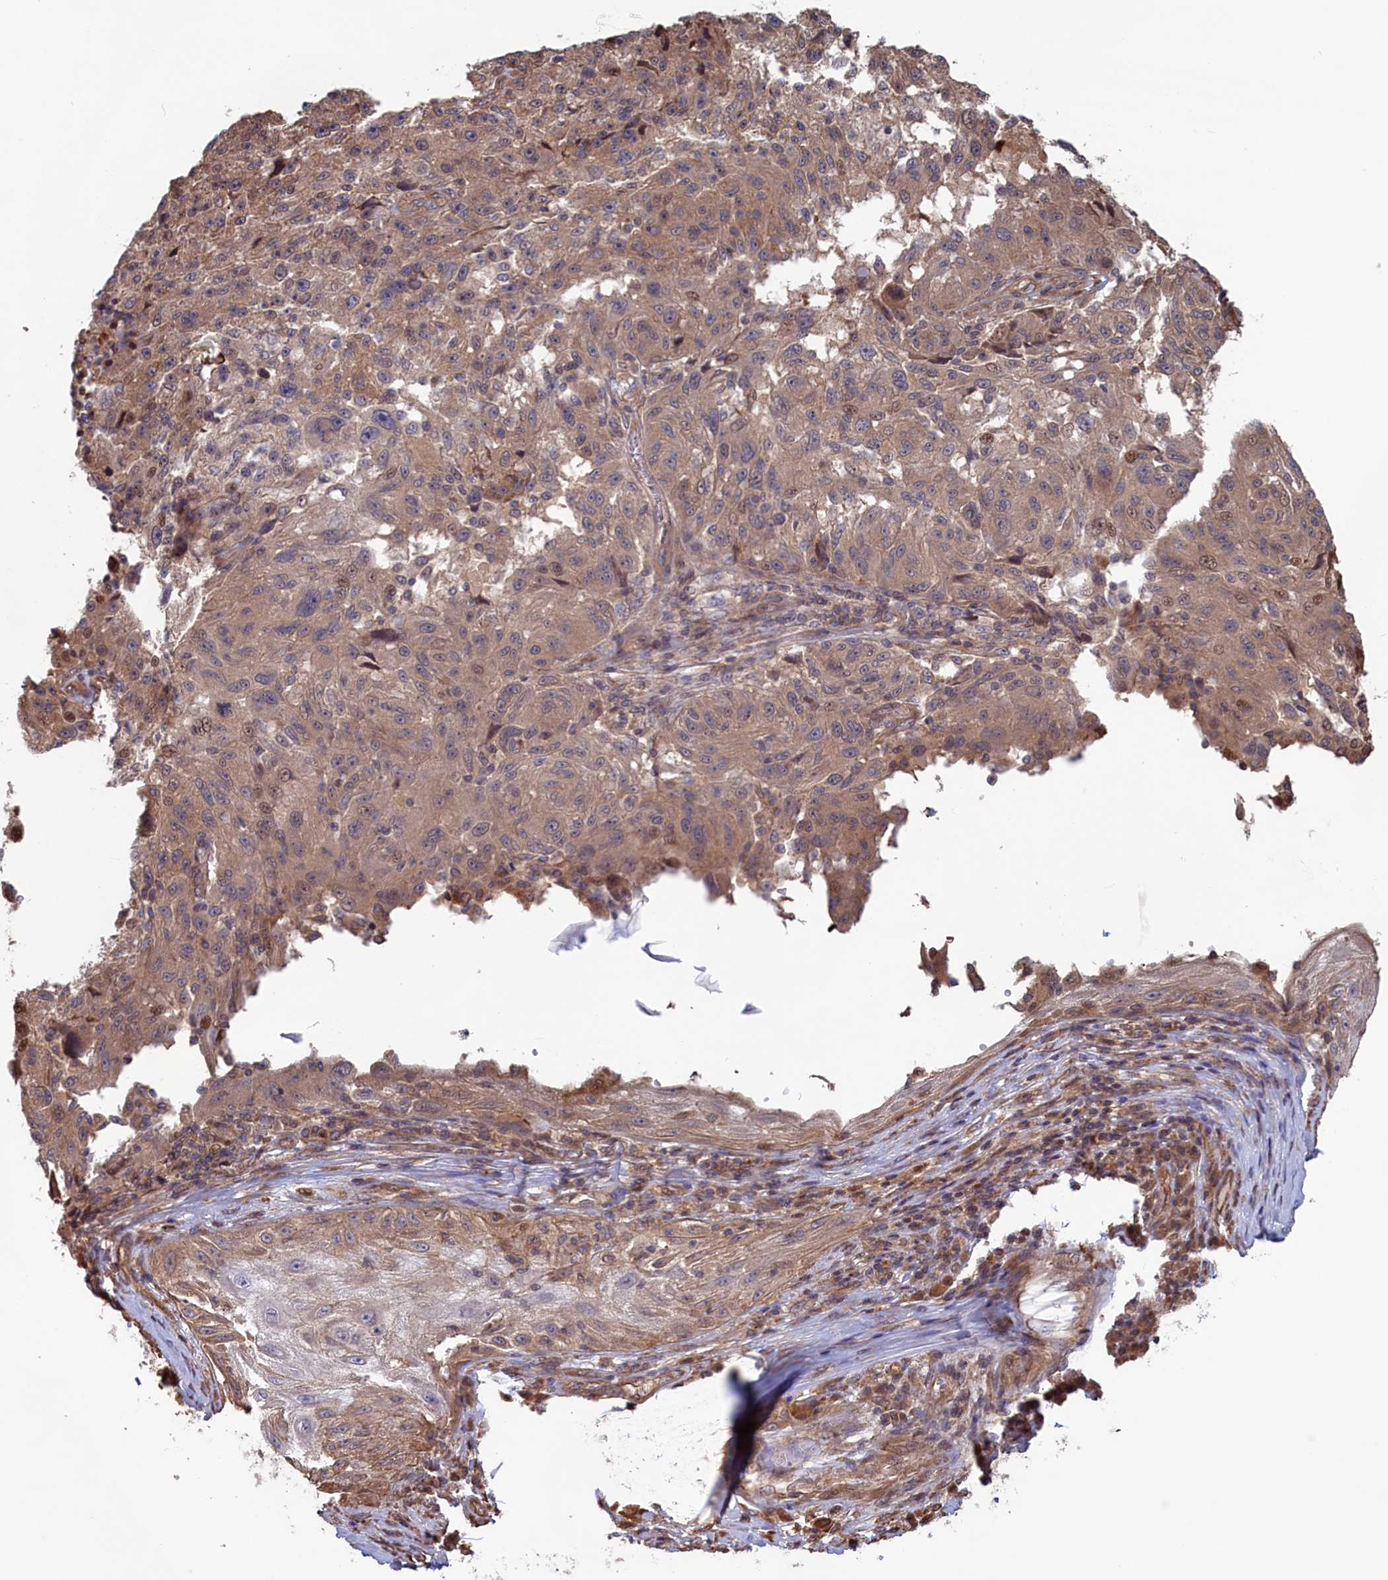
{"staining": {"intensity": "weak", "quantity": ">75%", "location": "cytoplasmic/membranous"}, "tissue": "melanoma", "cell_type": "Tumor cells", "image_type": "cancer", "snomed": [{"axis": "morphology", "description": "Malignant melanoma, NOS"}, {"axis": "topography", "description": "Skin"}], "caption": "Brown immunohistochemical staining in human malignant melanoma demonstrates weak cytoplasmic/membranous positivity in approximately >75% of tumor cells.", "gene": "RILPL1", "patient": {"sex": "male", "age": 53}}